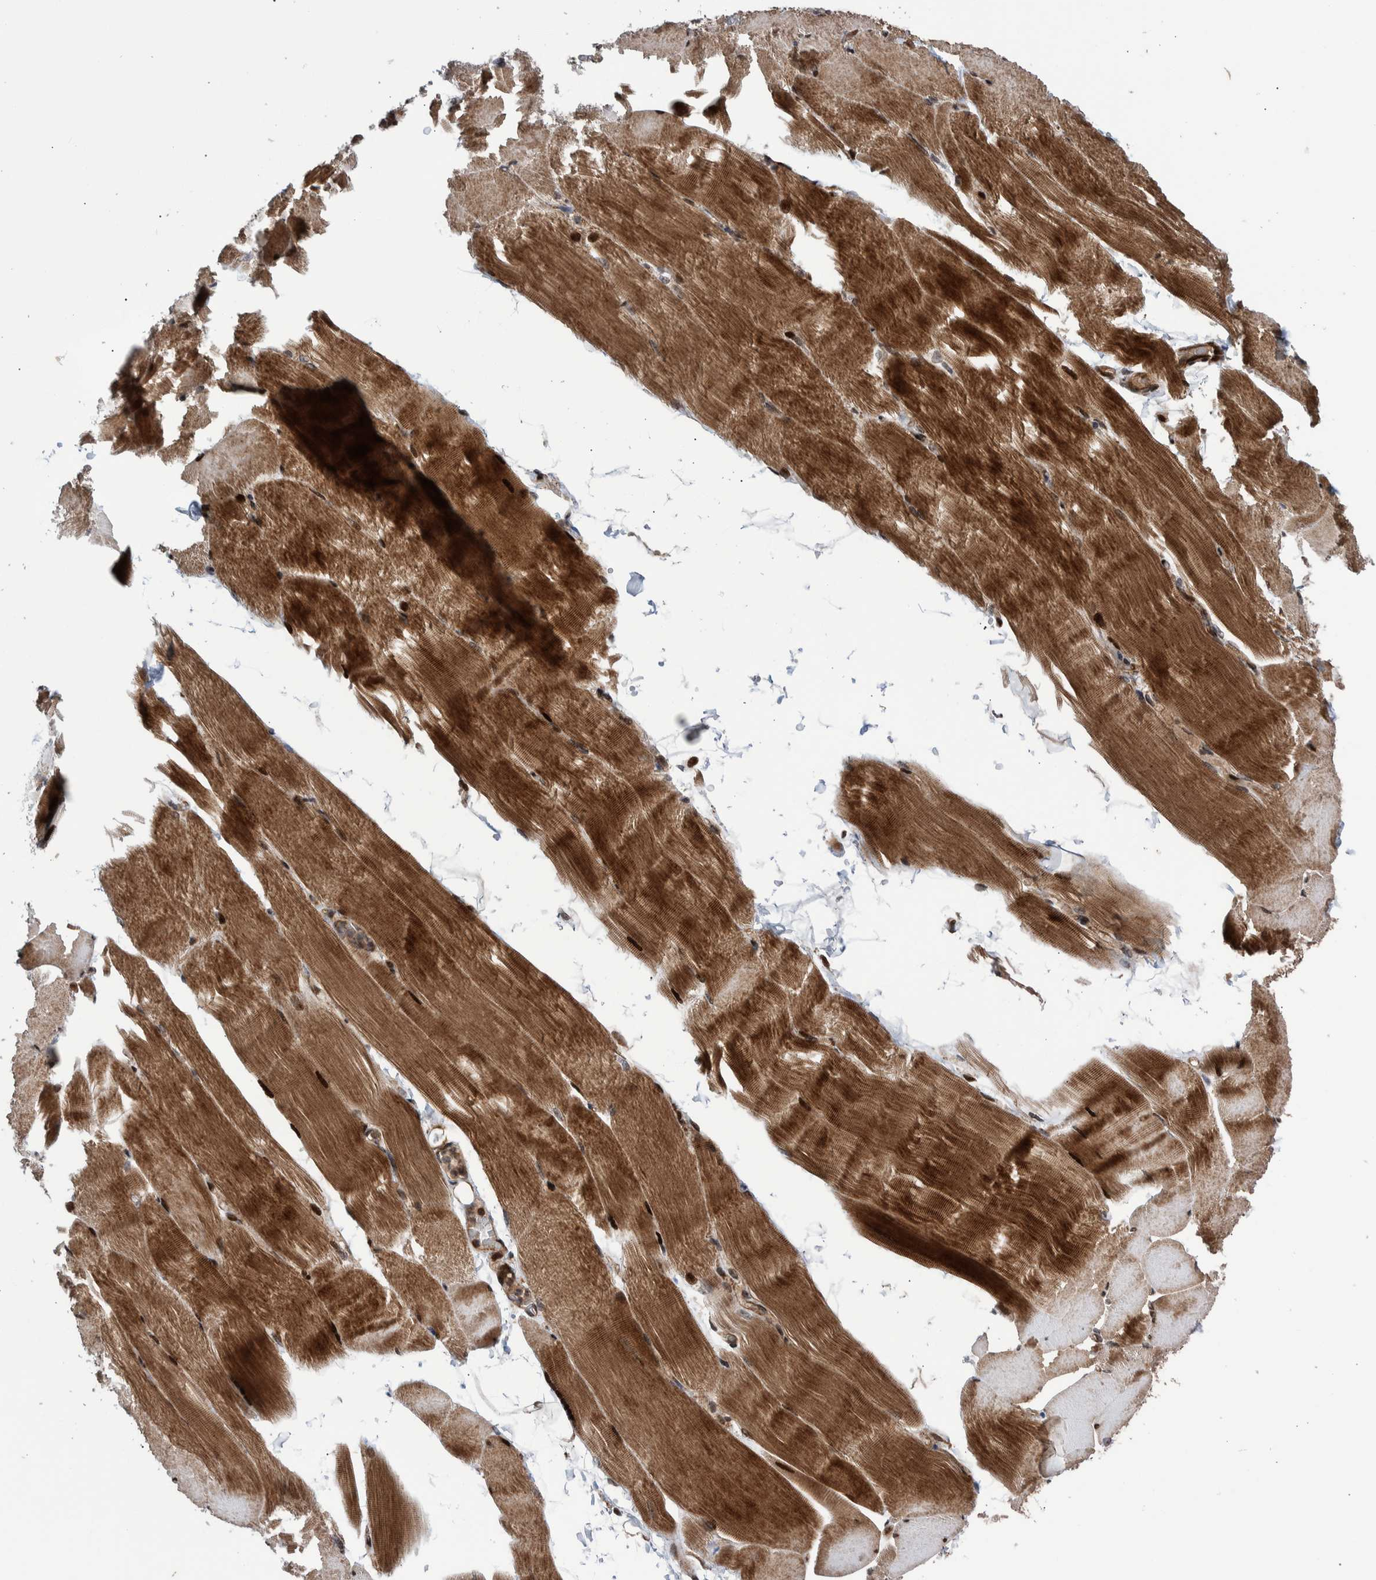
{"staining": {"intensity": "moderate", "quantity": ">75%", "location": "cytoplasmic/membranous,nuclear"}, "tissue": "skeletal muscle", "cell_type": "Myocytes", "image_type": "normal", "snomed": [{"axis": "morphology", "description": "Normal tissue, NOS"}, {"axis": "topography", "description": "Skeletal muscle"}, {"axis": "topography", "description": "Parathyroid gland"}], "caption": "High-power microscopy captured an immunohistochemistry (IHC) histopathology image of benign skeletal muscle, revealing moderate cytoplasmic/membranous,nuclear expression in approximately >75% of myocytes.", "gene": "SHISA6", "patient": {"sex": "female", "age": 37}}